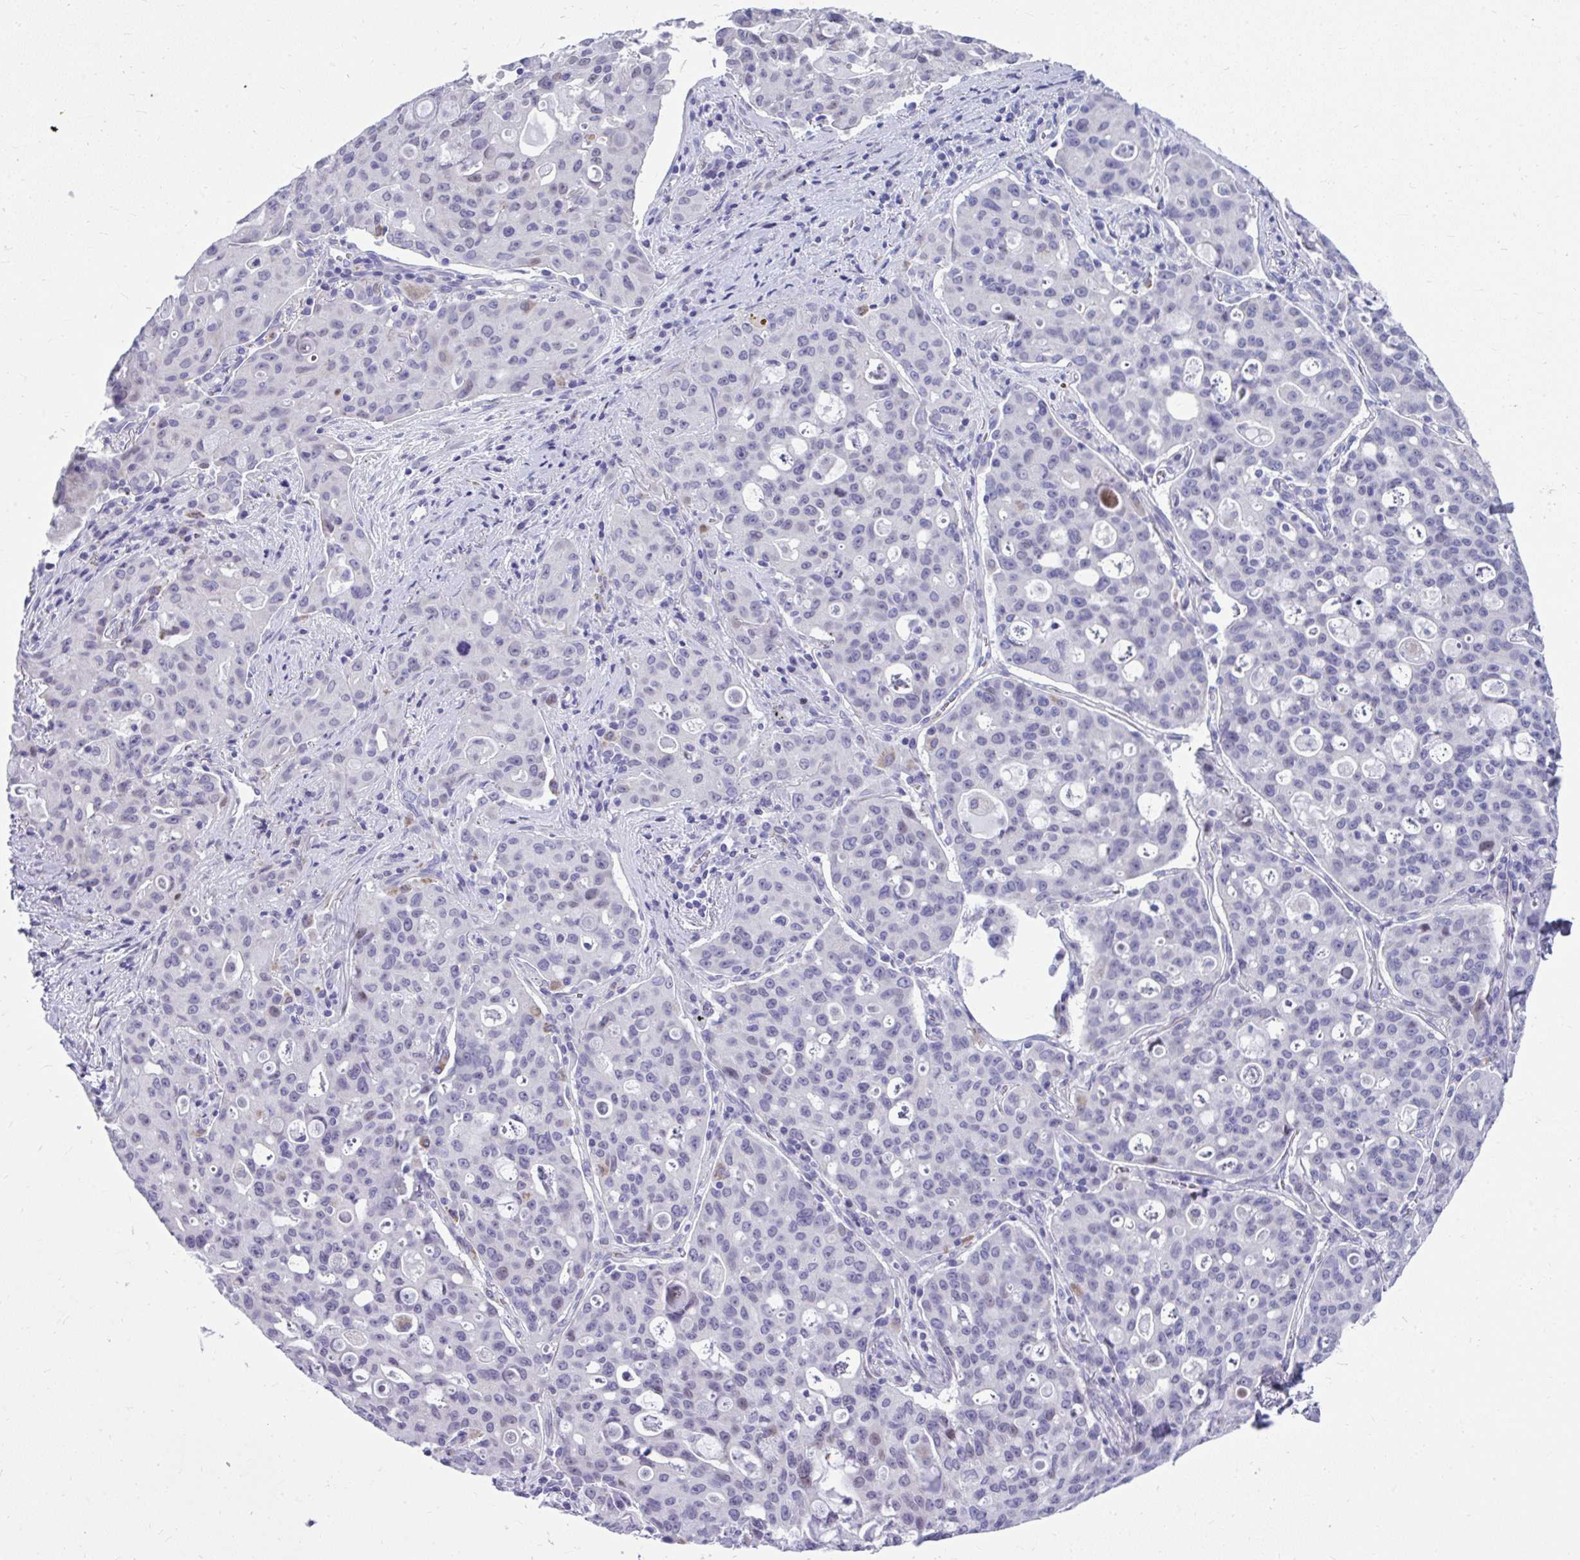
{"staining": {"intensity": "negative", "quantity": "none", "location": "none"}, "tissue": "lung cancer", "cell_type": "Tumor cells", "image_type": "cancer", "snomed": [{"axis": "morphology", "description": "Adenocarcinoma, NOS"}, {"axis": "topography", "description": "Lung"}], "caption": "This is an immunohistochemistry photomicrograph of human lung adenocarcinoma. There is no staining in tumor cells.", "gene": "ISL1", "patient": {"sex": "female", "age": 44}}